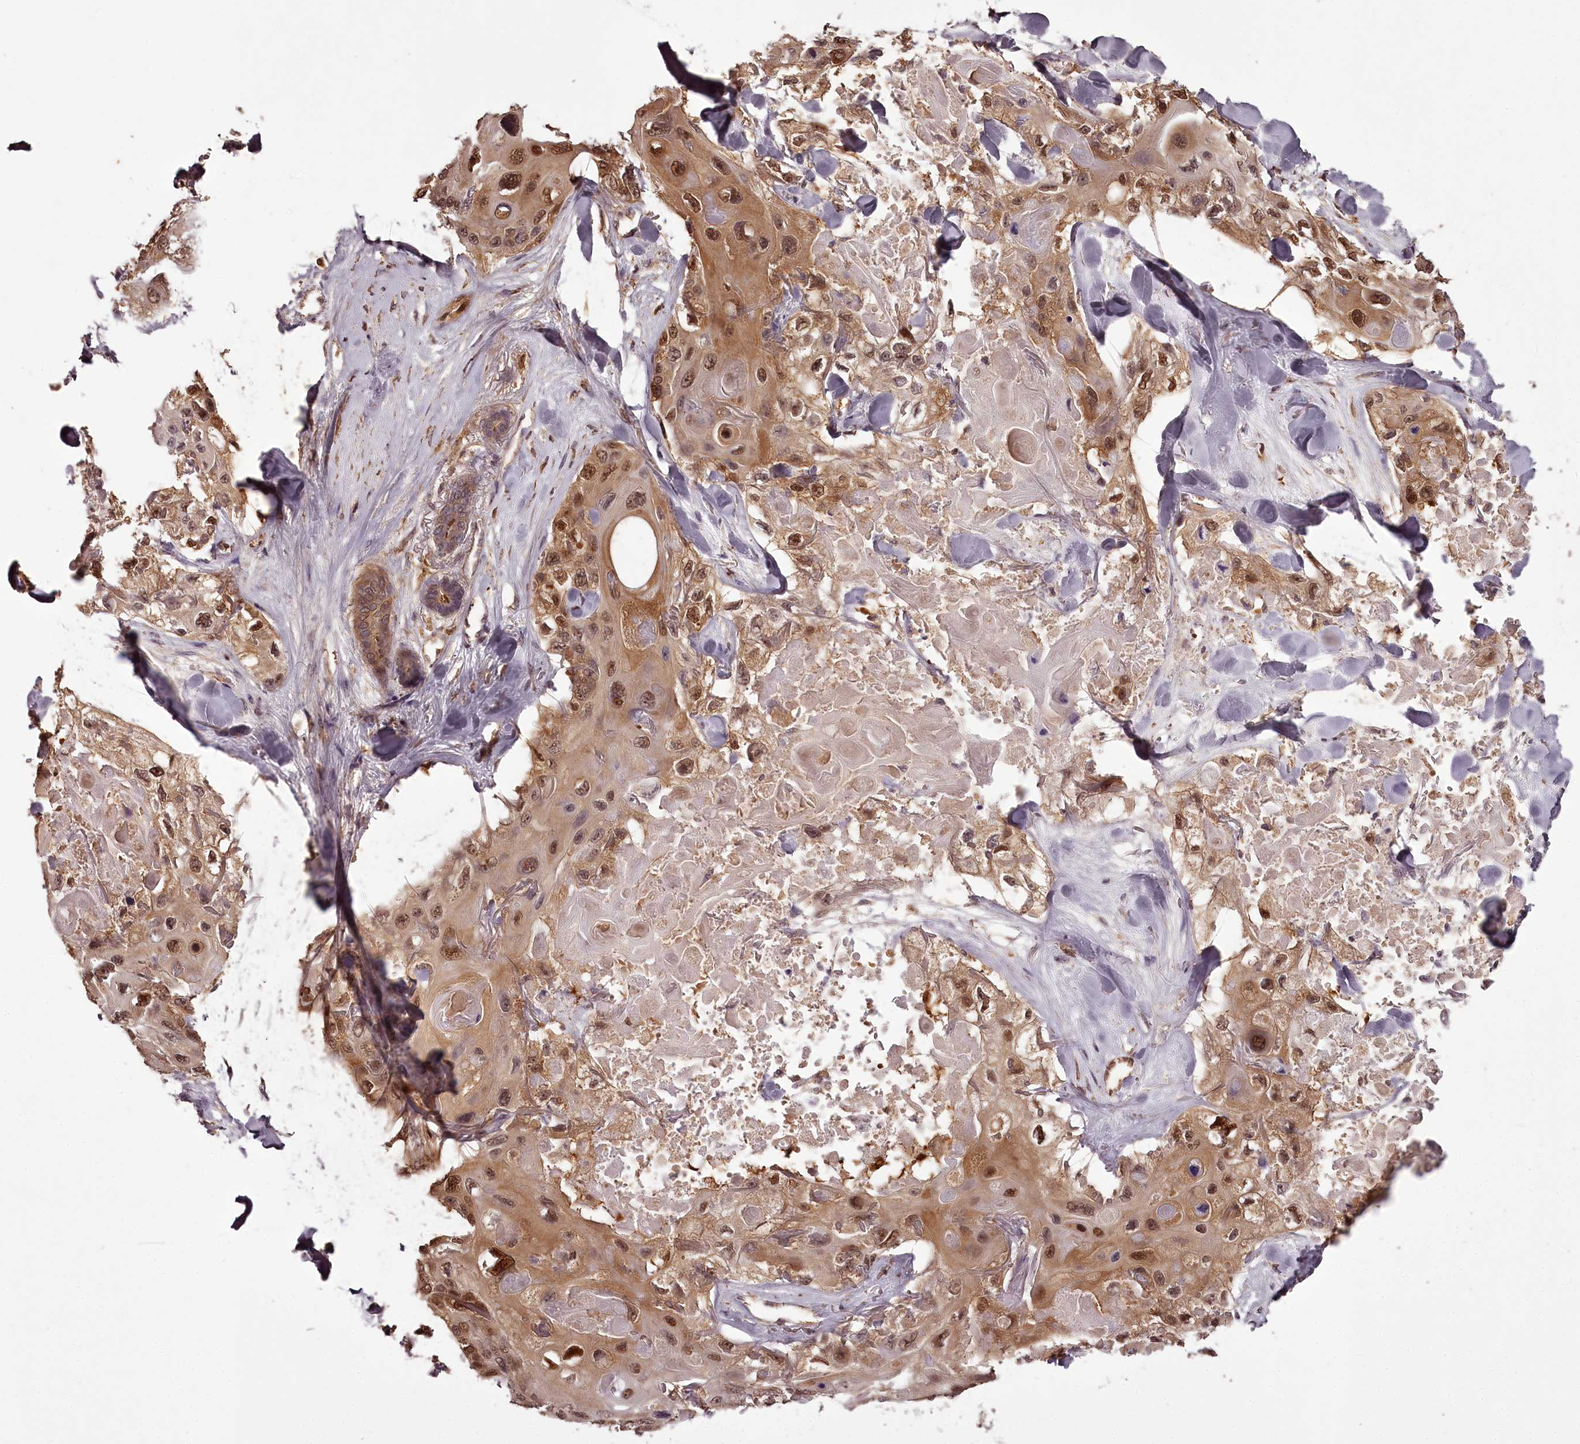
{"staining": {"intensity": "moderate", "quantity": ">75%", "location": "cytoplasmic/membranous,nuclear"}, "tissue": "skin cancer", "cell_type": "Tumor cells", "image_type": "cancer", "snomed": [{"axis": "morphology", "description": "Normal tissue, NOS"}, {"axis": "morphology", "description": "Squamous cell carcinoma, NOS"}, {"axis": "topography", "description": "Skin"}], "caption": "High-power microscopy captured an immunohistochemistry image of skin squamous cell carcinoma, revealing moderate cytoplasmic/membranous and nuclear staining in about >75% of tumor cells.", "gene": "NPRL2", "patient": {"sex": "male", "age": 72}}